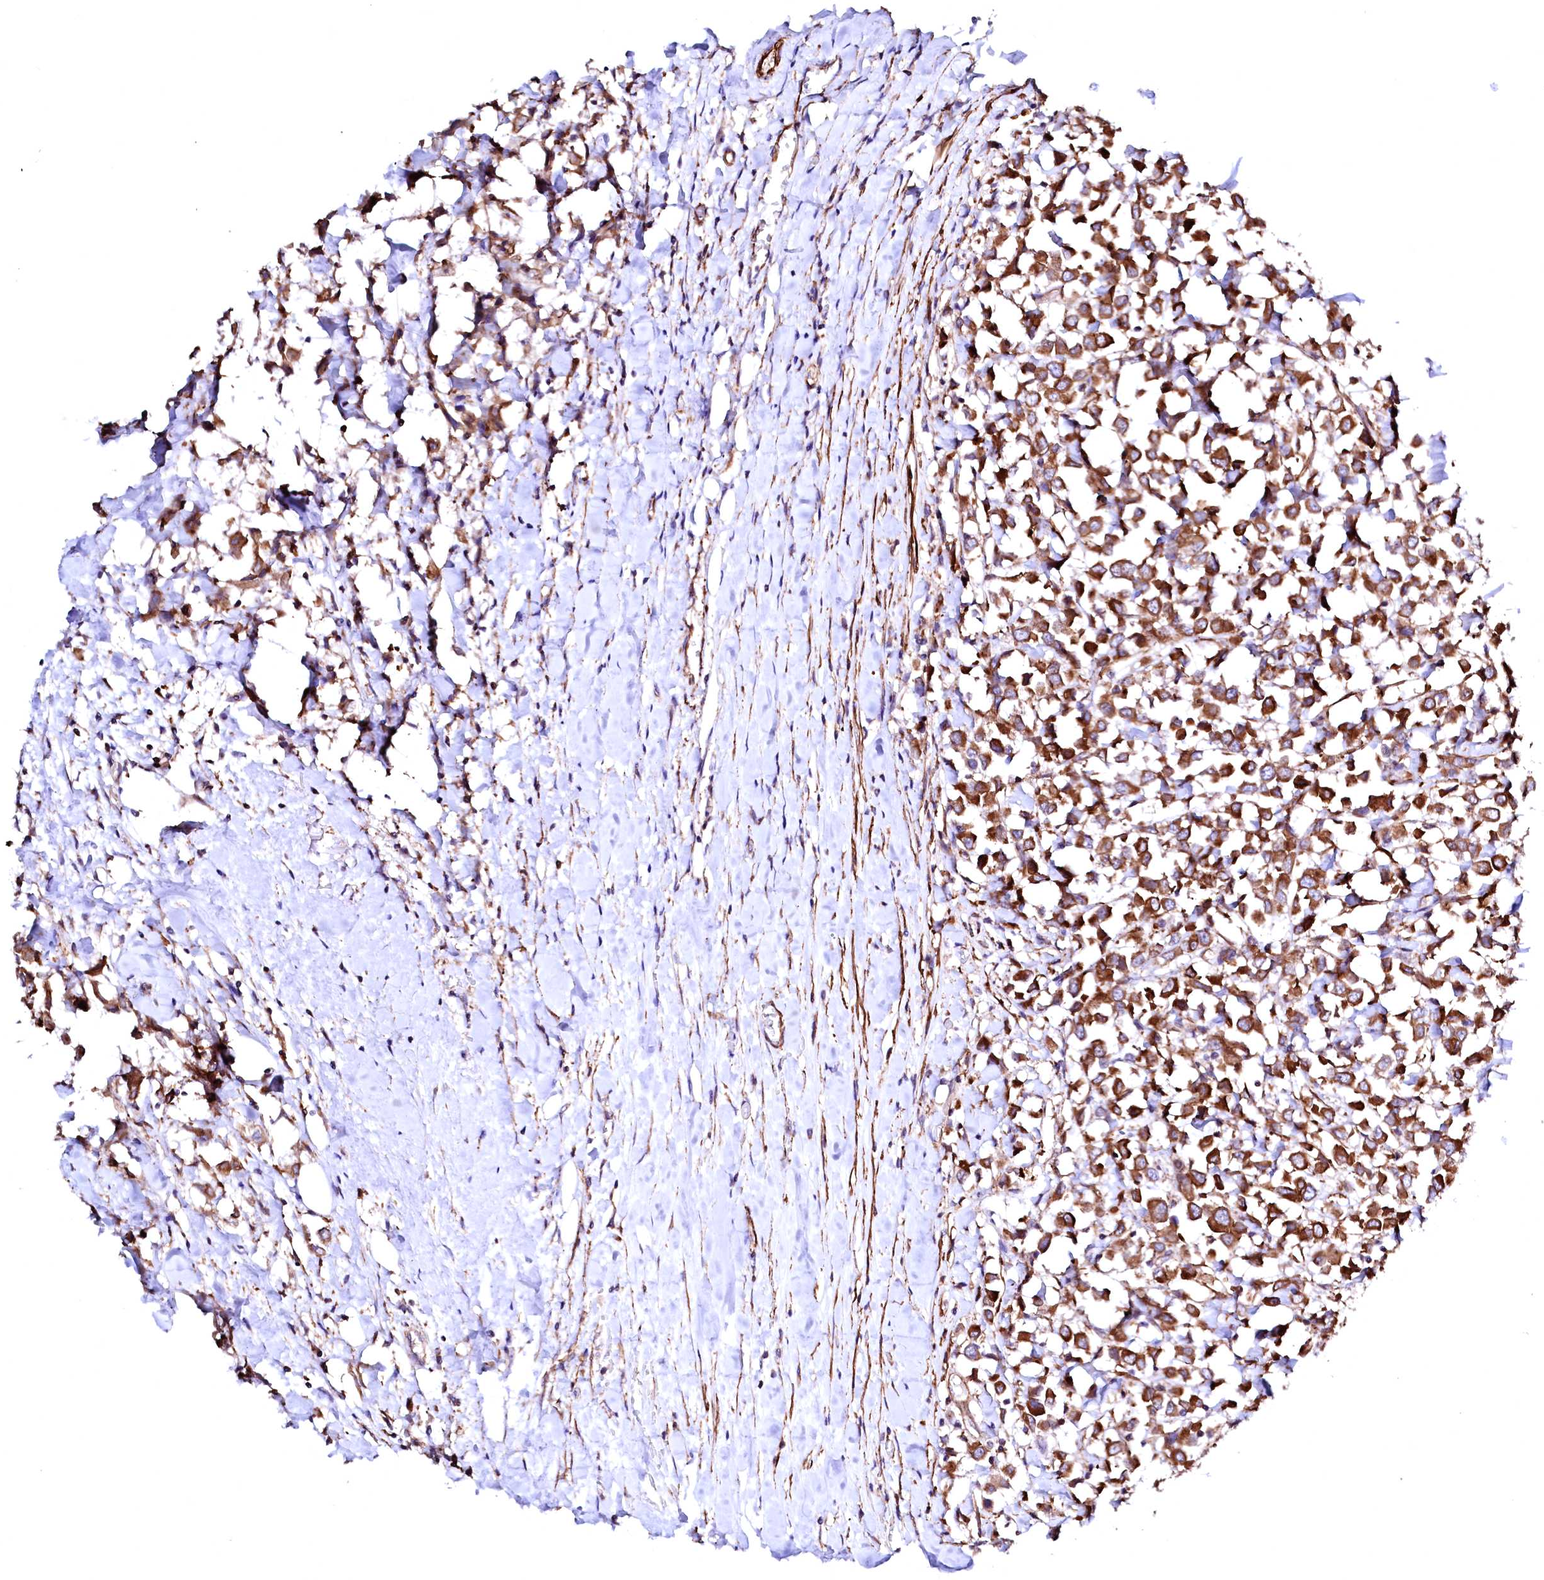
{"staining": {"intensity": "moderate", "quantity": ">75%", "location": "cytoplasmic/membranous"}, "tissue": "breast cancer", "cell_type": "Tumor cells", "image_type": "cancer", "snomed": [{"axis": "morphology", "description": "Duct carcinoma"}, {"axis": "topography", "description": "Breast"}], "caption": "Human breast cancer (invasive ductal carcinoma) stained with a brown dye reveals moderate cytoplasmic/membranous positive positivity in about >75% of tumor cells.", "gene": "GPR176", "patient": {"sex": "female", "age": 61}}